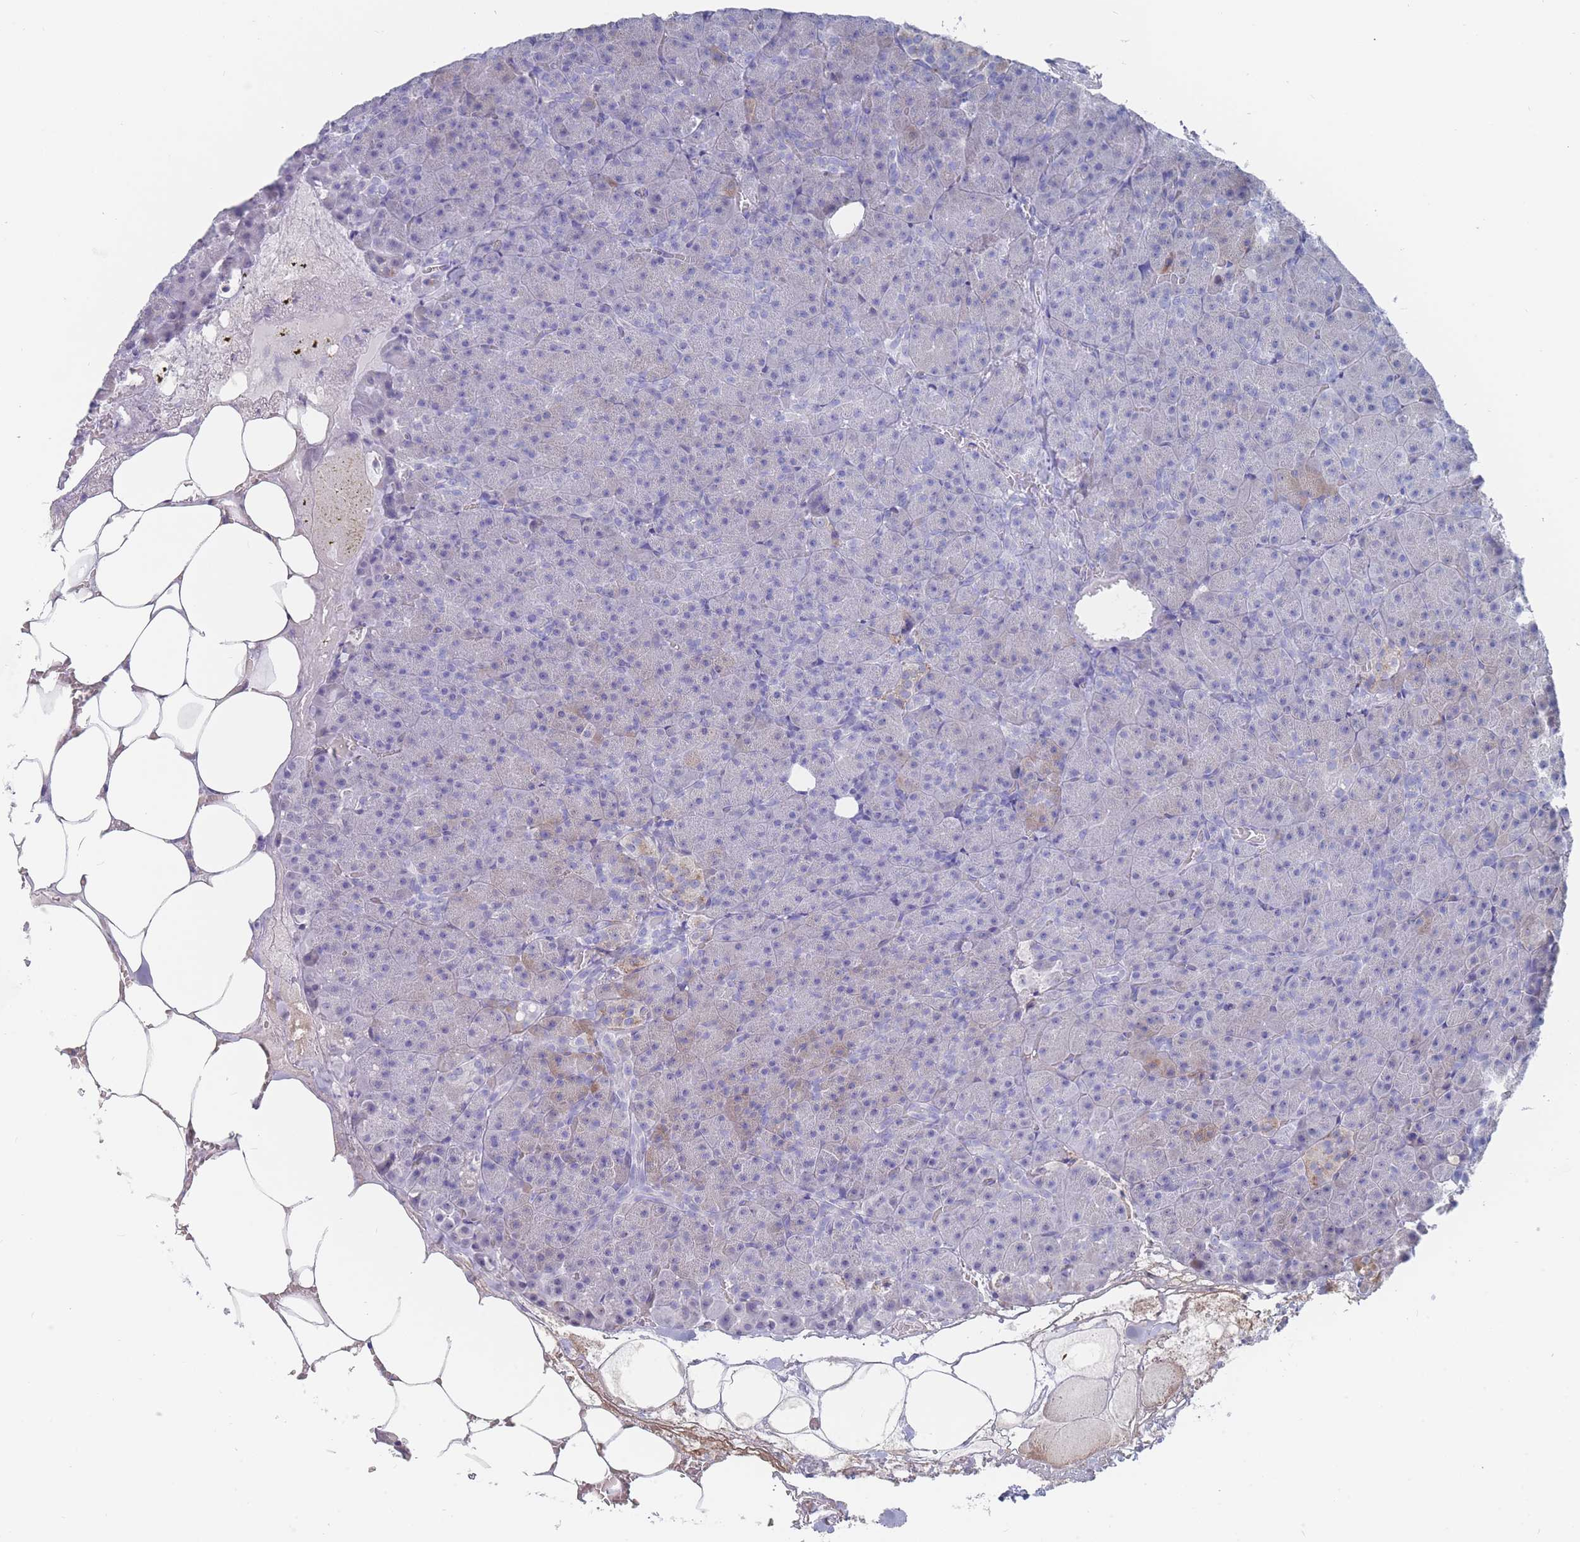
{"staining": {"intensity": "moderate", "quantity": "<25%", "location": "cytoplasmic/membranous,nuclear"}, "tissue": "pancreas", "cell_type": "Exocrine glandular cells", "image_type": "normal", "snomed": [{"axis": "morphology", "description": "Normal tissue, NOS"}, {"axis": "topography", "description": "Pancreas"}], "caption": "Protein positivity by IHC reveals moderate cytoplasmic/membranous,nuclear positivity in about <25% of exocrine glandular cells in benign pancreas.", "gene": "ST8SIA5", "patient": {"sex": "female", "age": 74}}